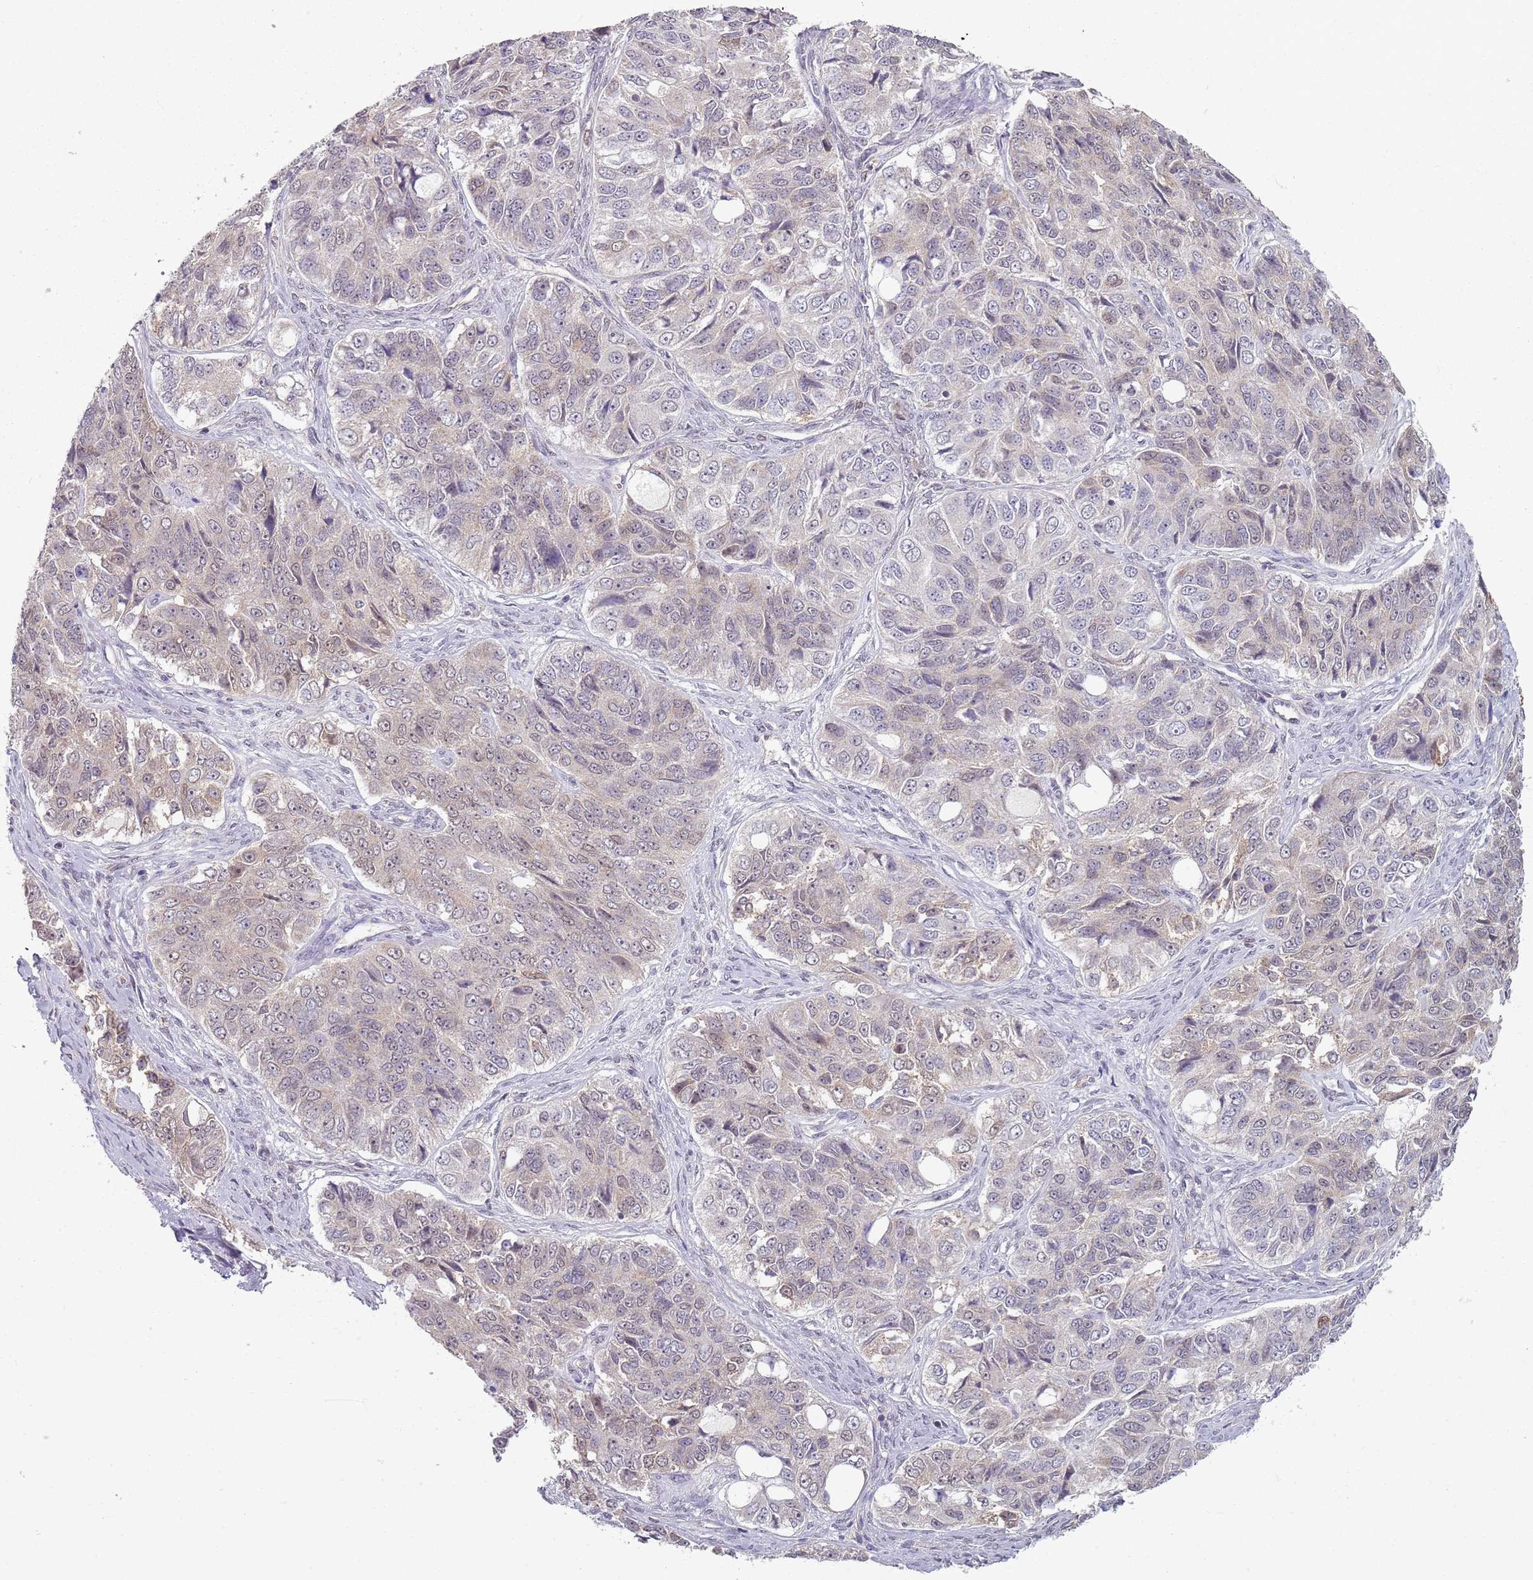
{"staining": {"intensity": "weak", "quantity": "<25%", "location": "cytoplasmic/membranous,nuclear"}, "tissue": "ovarian cancer", "cell_type": "Tumor cells", "image_type": "cancer", "snomed": [{"axis": "morphology", "description": "Carcinoma, endometroid"}, {"axis": "topography", "description": "Ovary"}], "caption": "The photomicrograph demonstrates no staining of tumor cells in ovarian cancer. Brightfield microscopy of immunohistochemistry (IHC) stained with DAB (3,3'-diaminobenzidine) (brown) and hematoxylin (blue), captured at high magnification.", "gene": "SMARCAL1", "patient": {"sex": "female", "age": 51}}